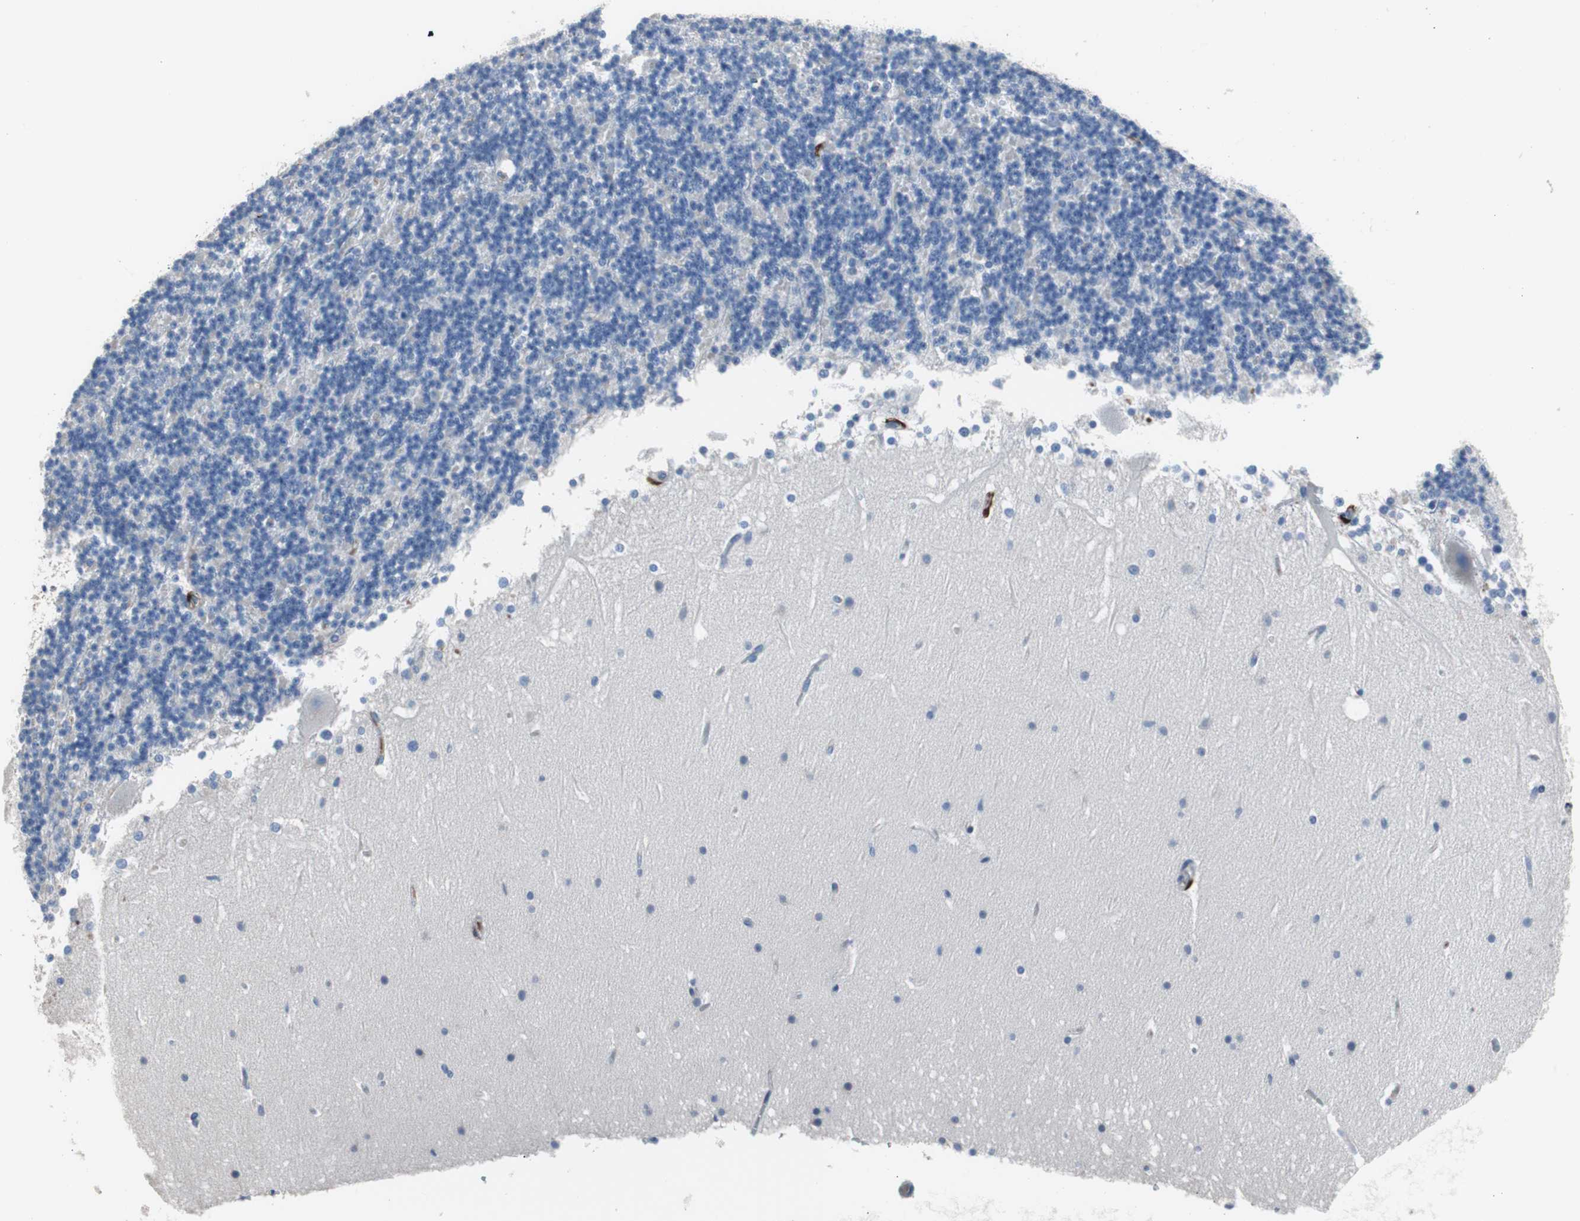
{"staining": {"intensity": "negative", "quantity": "none", "location": "none"}, "tissue": "cerebellum", "cell_type": "Cells in granular layer", "image_type": "normal", "snomed": [{"axis": "morphology", "description": "Normal tissue, NOS"}, {"axis": "topography", "description": "Cerebellum"}], "caption": "This photomicrograph is of unremarkable cerebellum stained with immunohistochemistry to label a protein in brown with the nuclei are counter-stained blue. There is no expression in cells in granular layer.", "gene": "FCGR2B", "patient": {"sex": "female", "age": 19}}